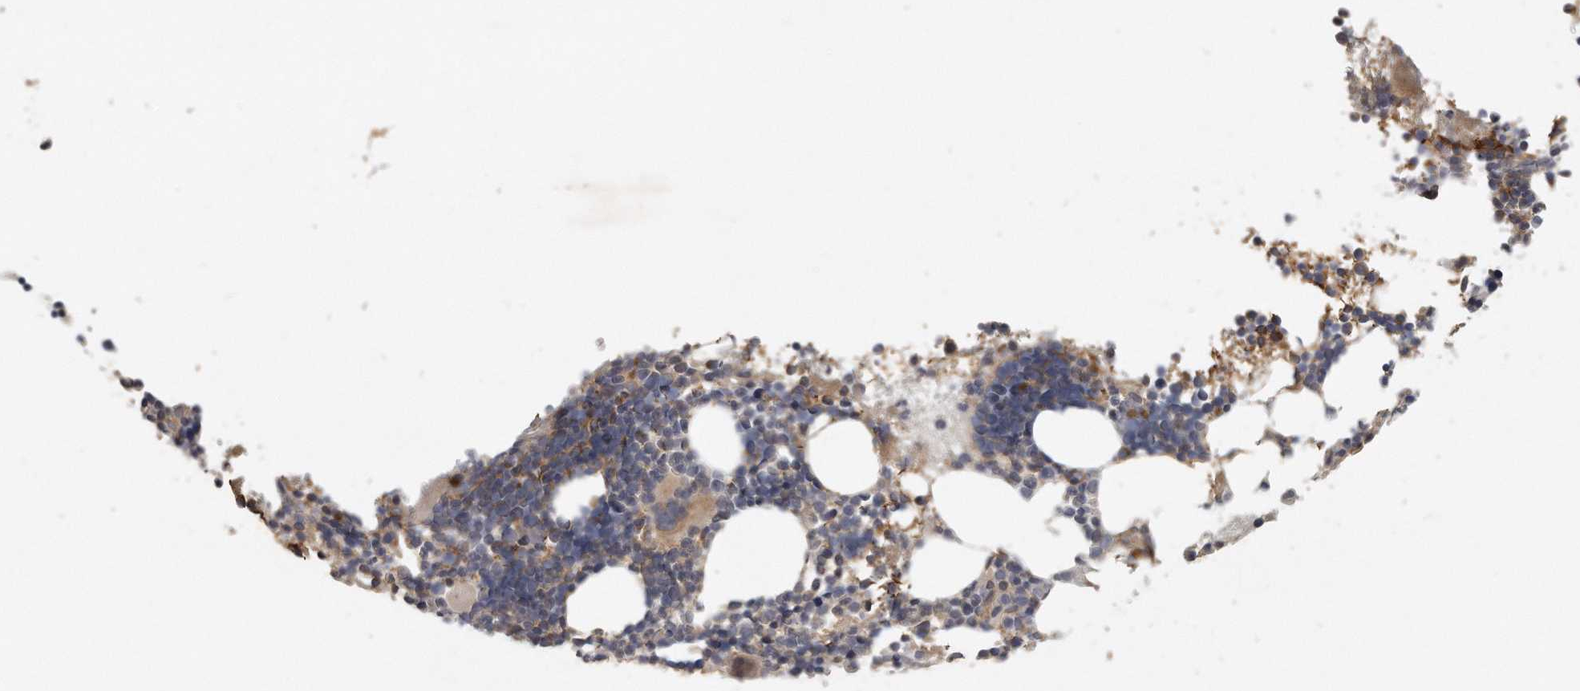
{"staining": {"intensity": "moderate", "quantity": "<25%", "location": "cytoplasmic/membranous"}, "tissue": "bone marrow", "cell_type": "Hematopoietic cells", "image_type": "normal", "snomed": [{"axis": "morphology", "description": "Normal tissue, NOS"}, {"axis": "topography", "description": "Bone marrow"}], "caption": "DAB immunohistochemical staining of unremarkable bone marrow displays moderate cytoplasmic/membranous protein expression in about <25% of hematopoietic cells.", "gene": "TRAPPC14", "patient": {"sex": "female", "age": 57}}